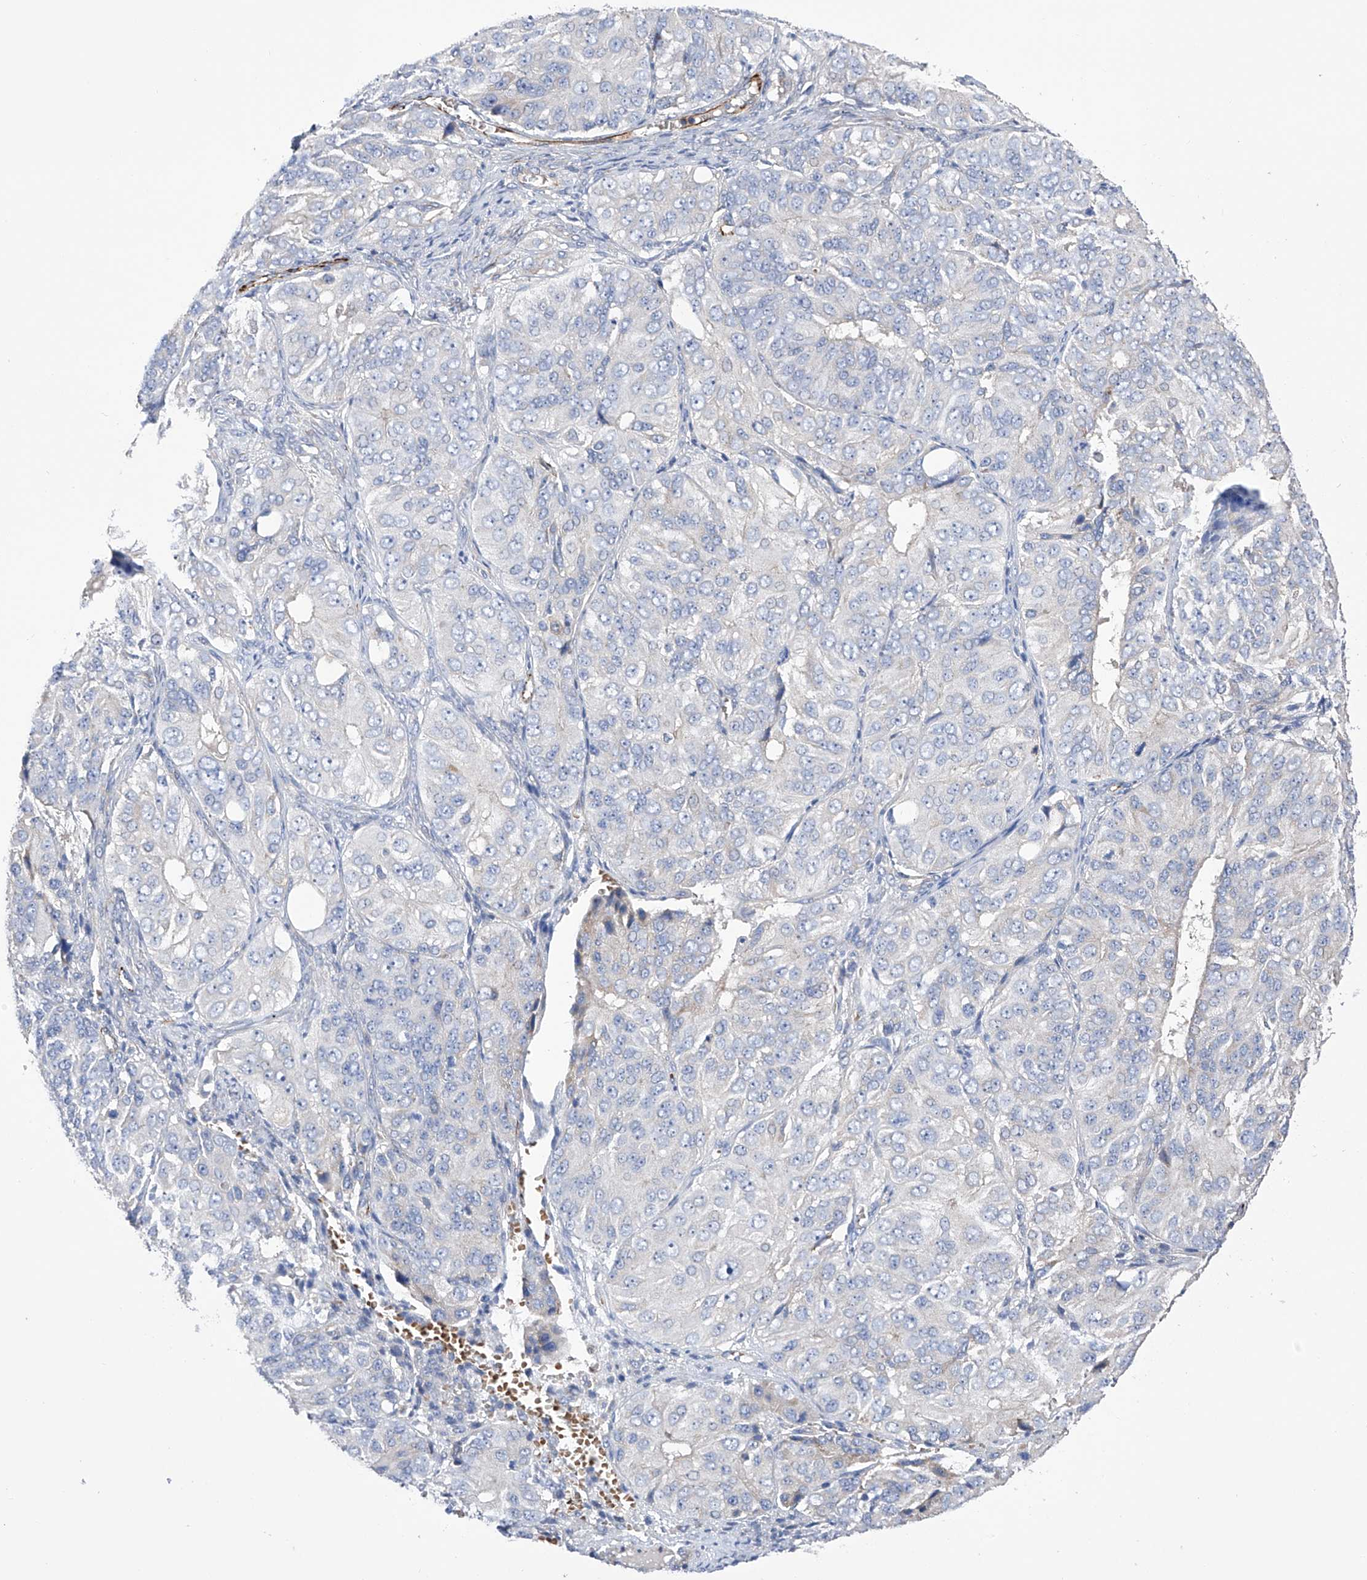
{"staining": {"intensity": "negative", "quantity": "none", "location": "none"}, "tissue": "ovarian cancer", "cell_type": "Tumor cells", "image_type": "cancer", "snomed": [{"axis": "morphology", "description": "Carcinoma, endometroid"}, {"axis": "topography", "description": "Ovary"}], "caption": "The histopathology image demonstrates no staining of tumor cells in endometroid carcinoma (ovarian). (Immunohistochemistry (ihc), brightfield microscopy, high magnification).", "gene": "NFATC4", "patient": {"sex": "female", "age": 51}}